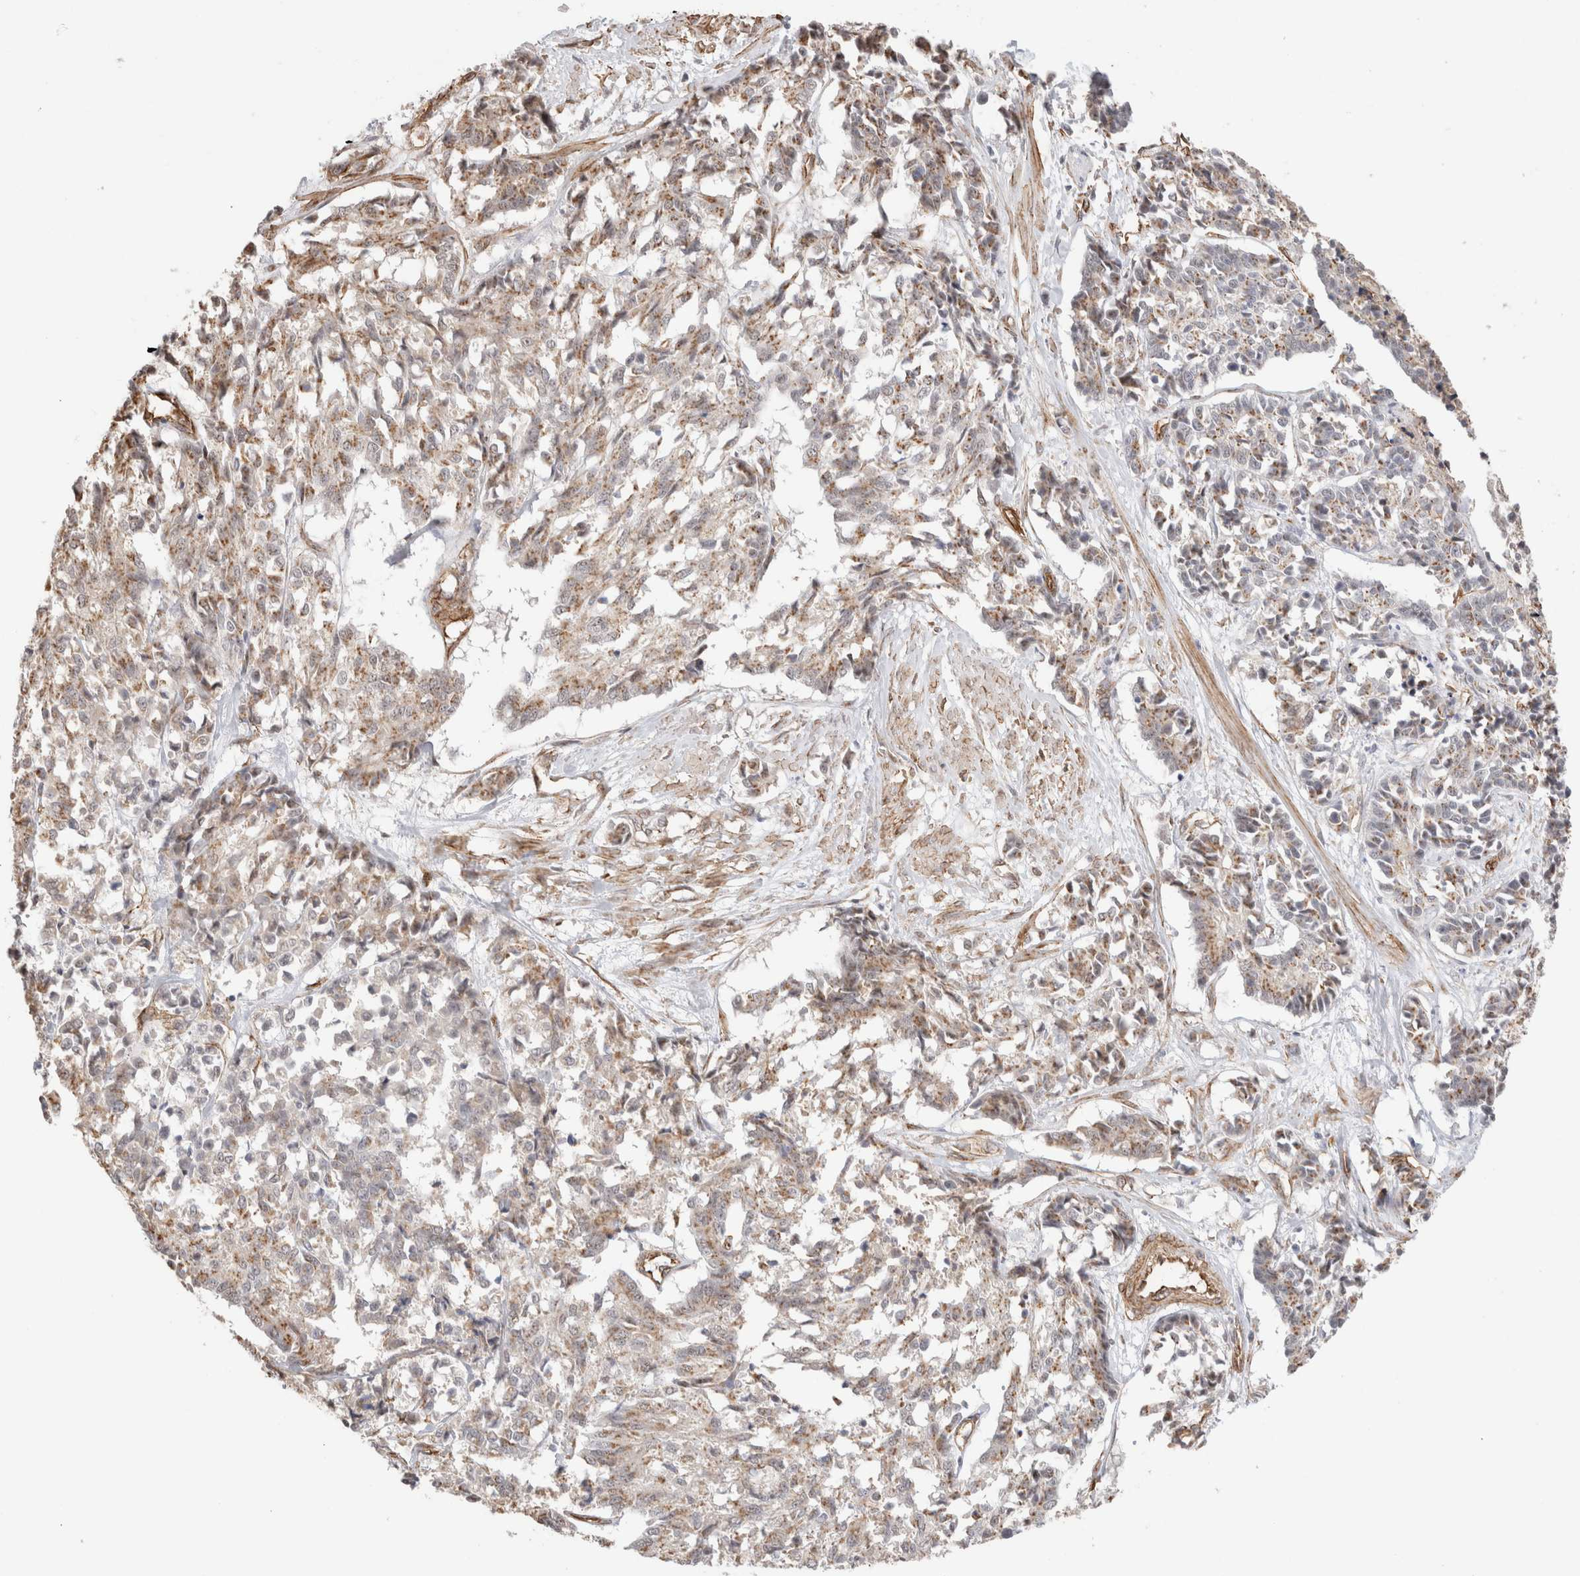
{"staining": {"intensity": "moderate", "quantity": ">75%", "location": "cytoplasmic/membranous"}, "tissue": "cervical cancer", "cell_type": "Tumor cells", "image_type": "cancer", "snomed": [{"axis": "morphology", "description": "Squamous cell carcinoma, NOS"}, {"axis": "topography", "description": "Cervix"}], "caption": "There is medium levels of moderate cytoplasmic/membranous expression in tumor cells of cervical cancer, as demonstrated by immunohistochemical staining (brown color).", "gene": "CAAP1", "patient": {"sex": "female", "age": 35}}